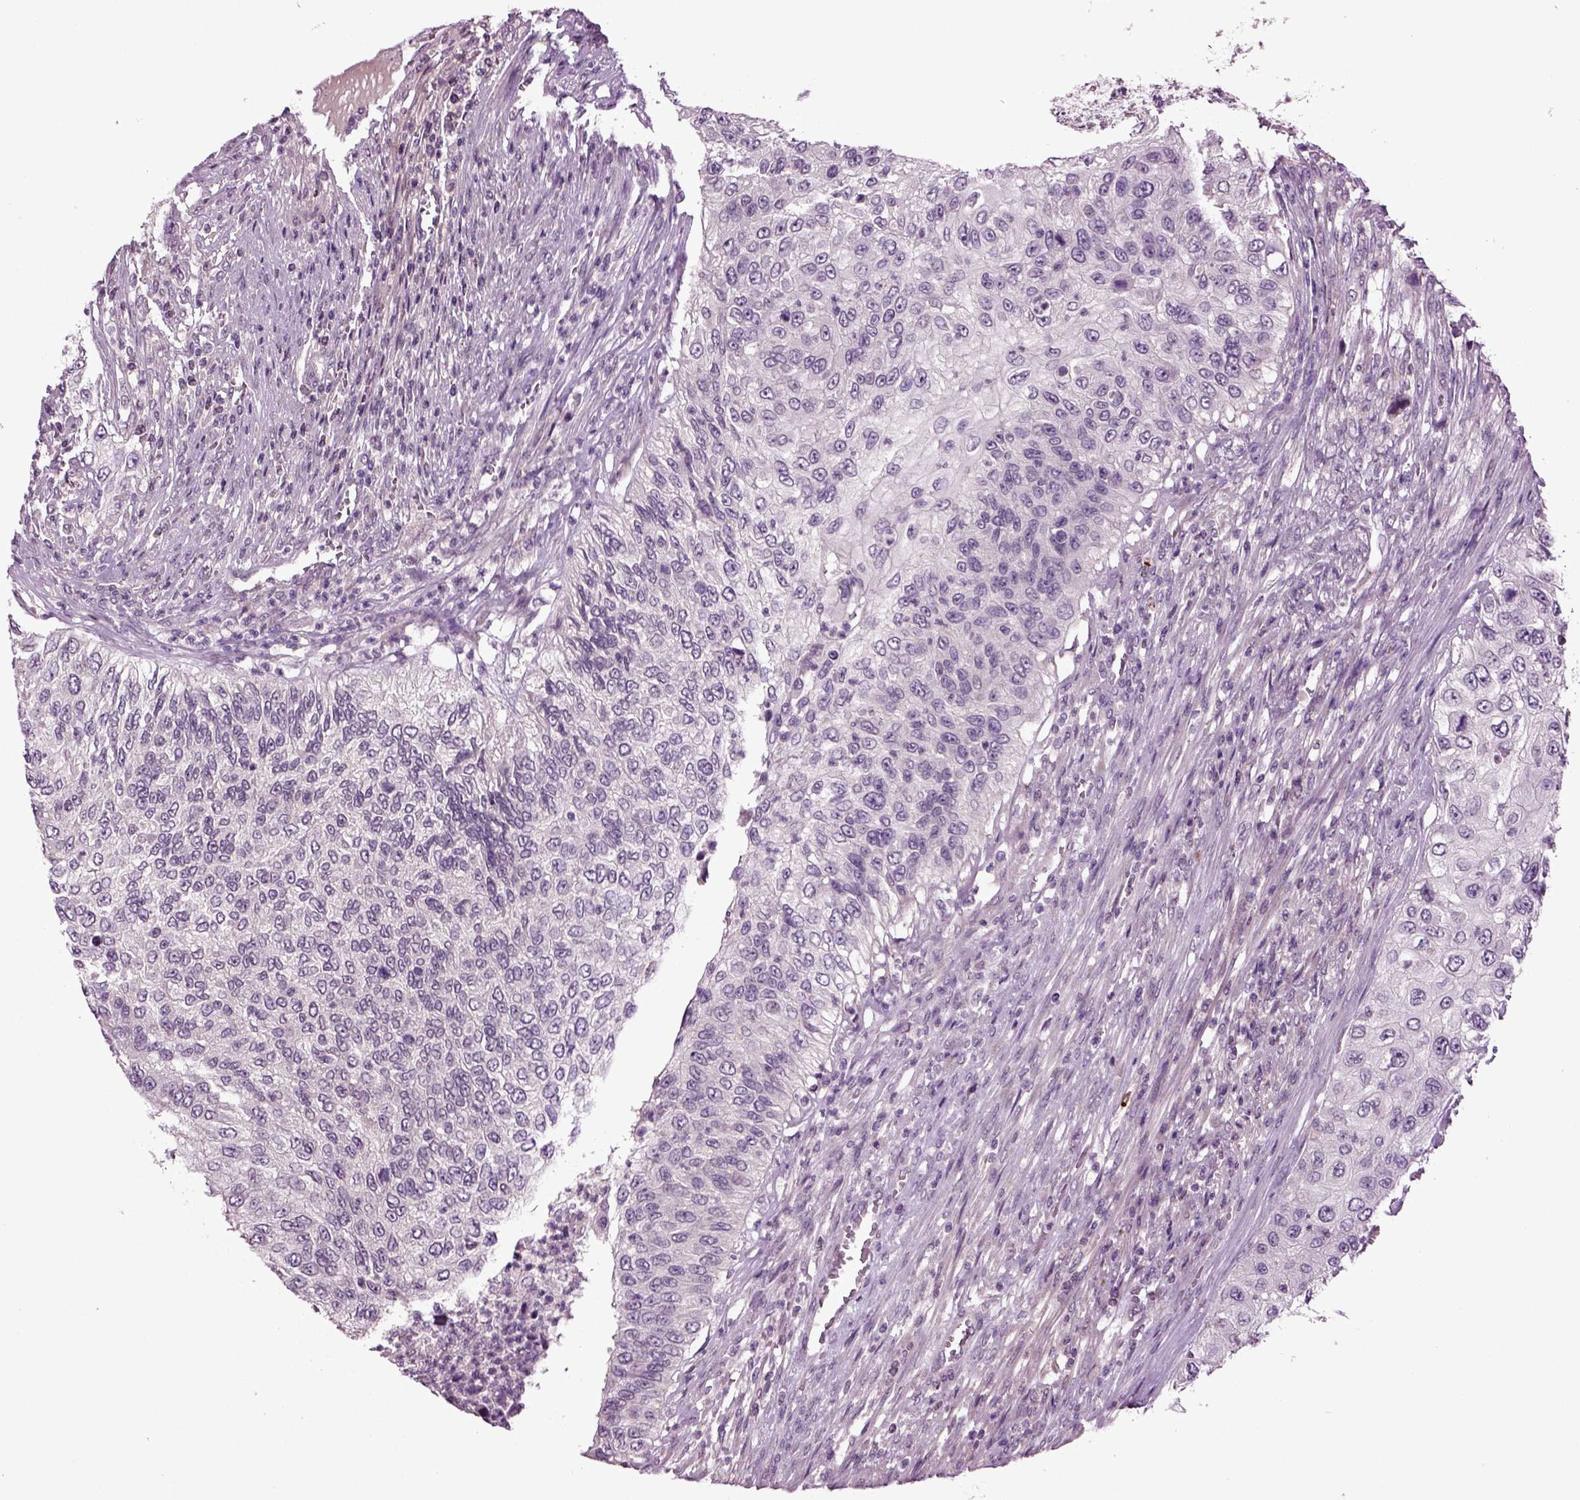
{"staining": {"intensity": "negative", "quantity": "none", "location": "none"}, "tissue": "urothelial cancer", "cell_type": "Tumor cells", "image_type": "cancer", "snomed": [{"axis": "morphology", "description": "Urothelial carcinoma, High grade"}, {"axis": "topography", "description": "Urinary bladder"}], "caption": "A high-resolution image shows IHC staining of urothelial cancer, which shows no significant positivity in tumor cells. Brightfield microscopy of IHC stained with DAB (brown) and hematoxylin (blue), captured at high magnification.", "gene": "SLC17A6", "patient": {"sex": "female", "age": 60}}